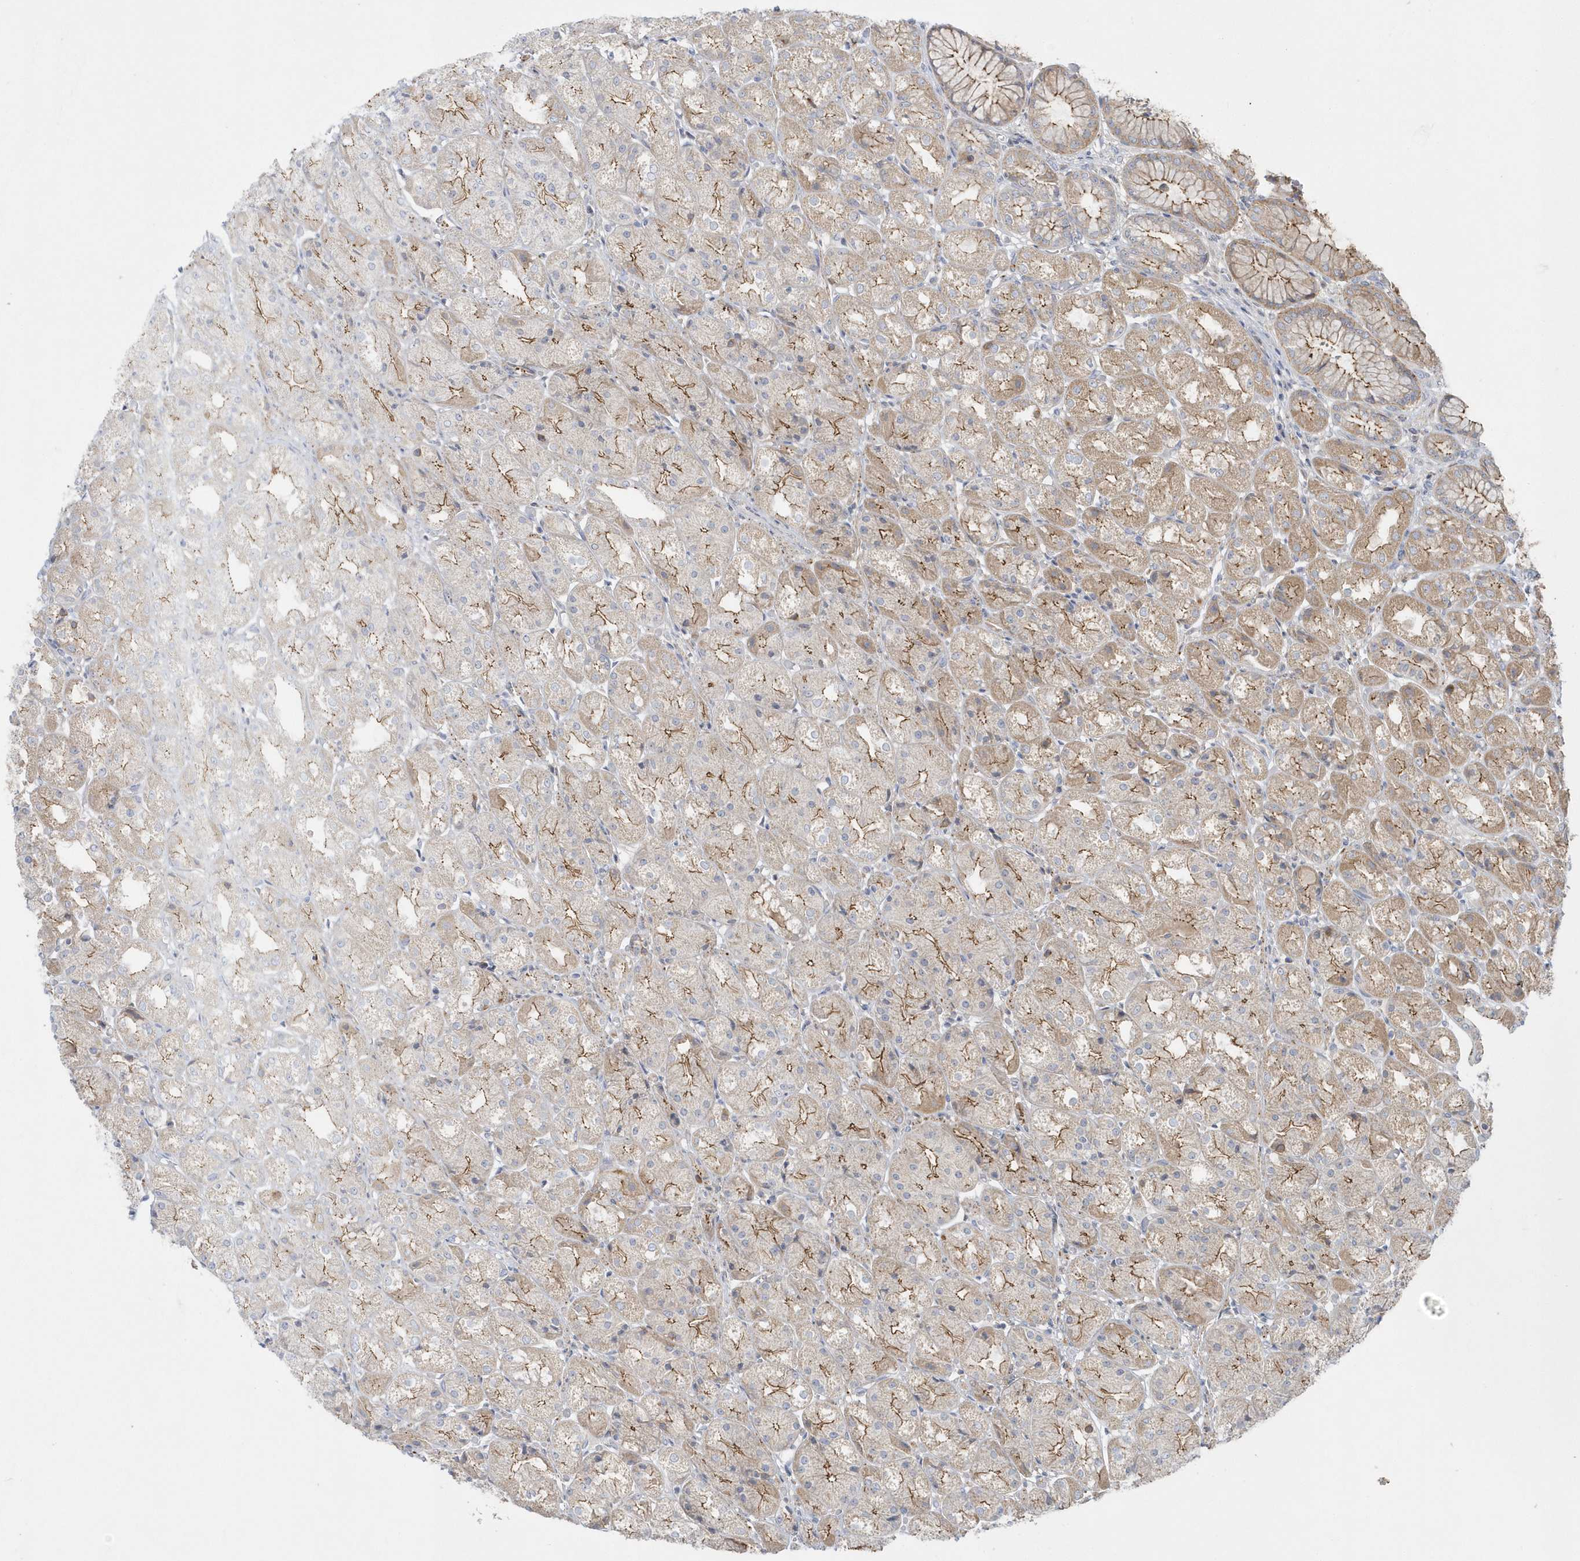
{"staining": {"intensity": "moderate", "quantity": ">75%", "location": "cytoplasmic/membranous"}, "tissue": "stomach", "cell_type": "Glandular cells", "image_type": "normal", "snomed": [{"axis": "morphology", "description": "Normal tissue, NOS"}, {"axis": "topography", "description": "Stomach, upper"}], "caption": "Immunohistochemistry (IHC) of normal human stomach shows medium levels of moderate cytoplasmic/membranous expression in approximately >75% of glandular cells.", "gene": "DNAJC18", "patient": {"sex": "male", "age": 72}}